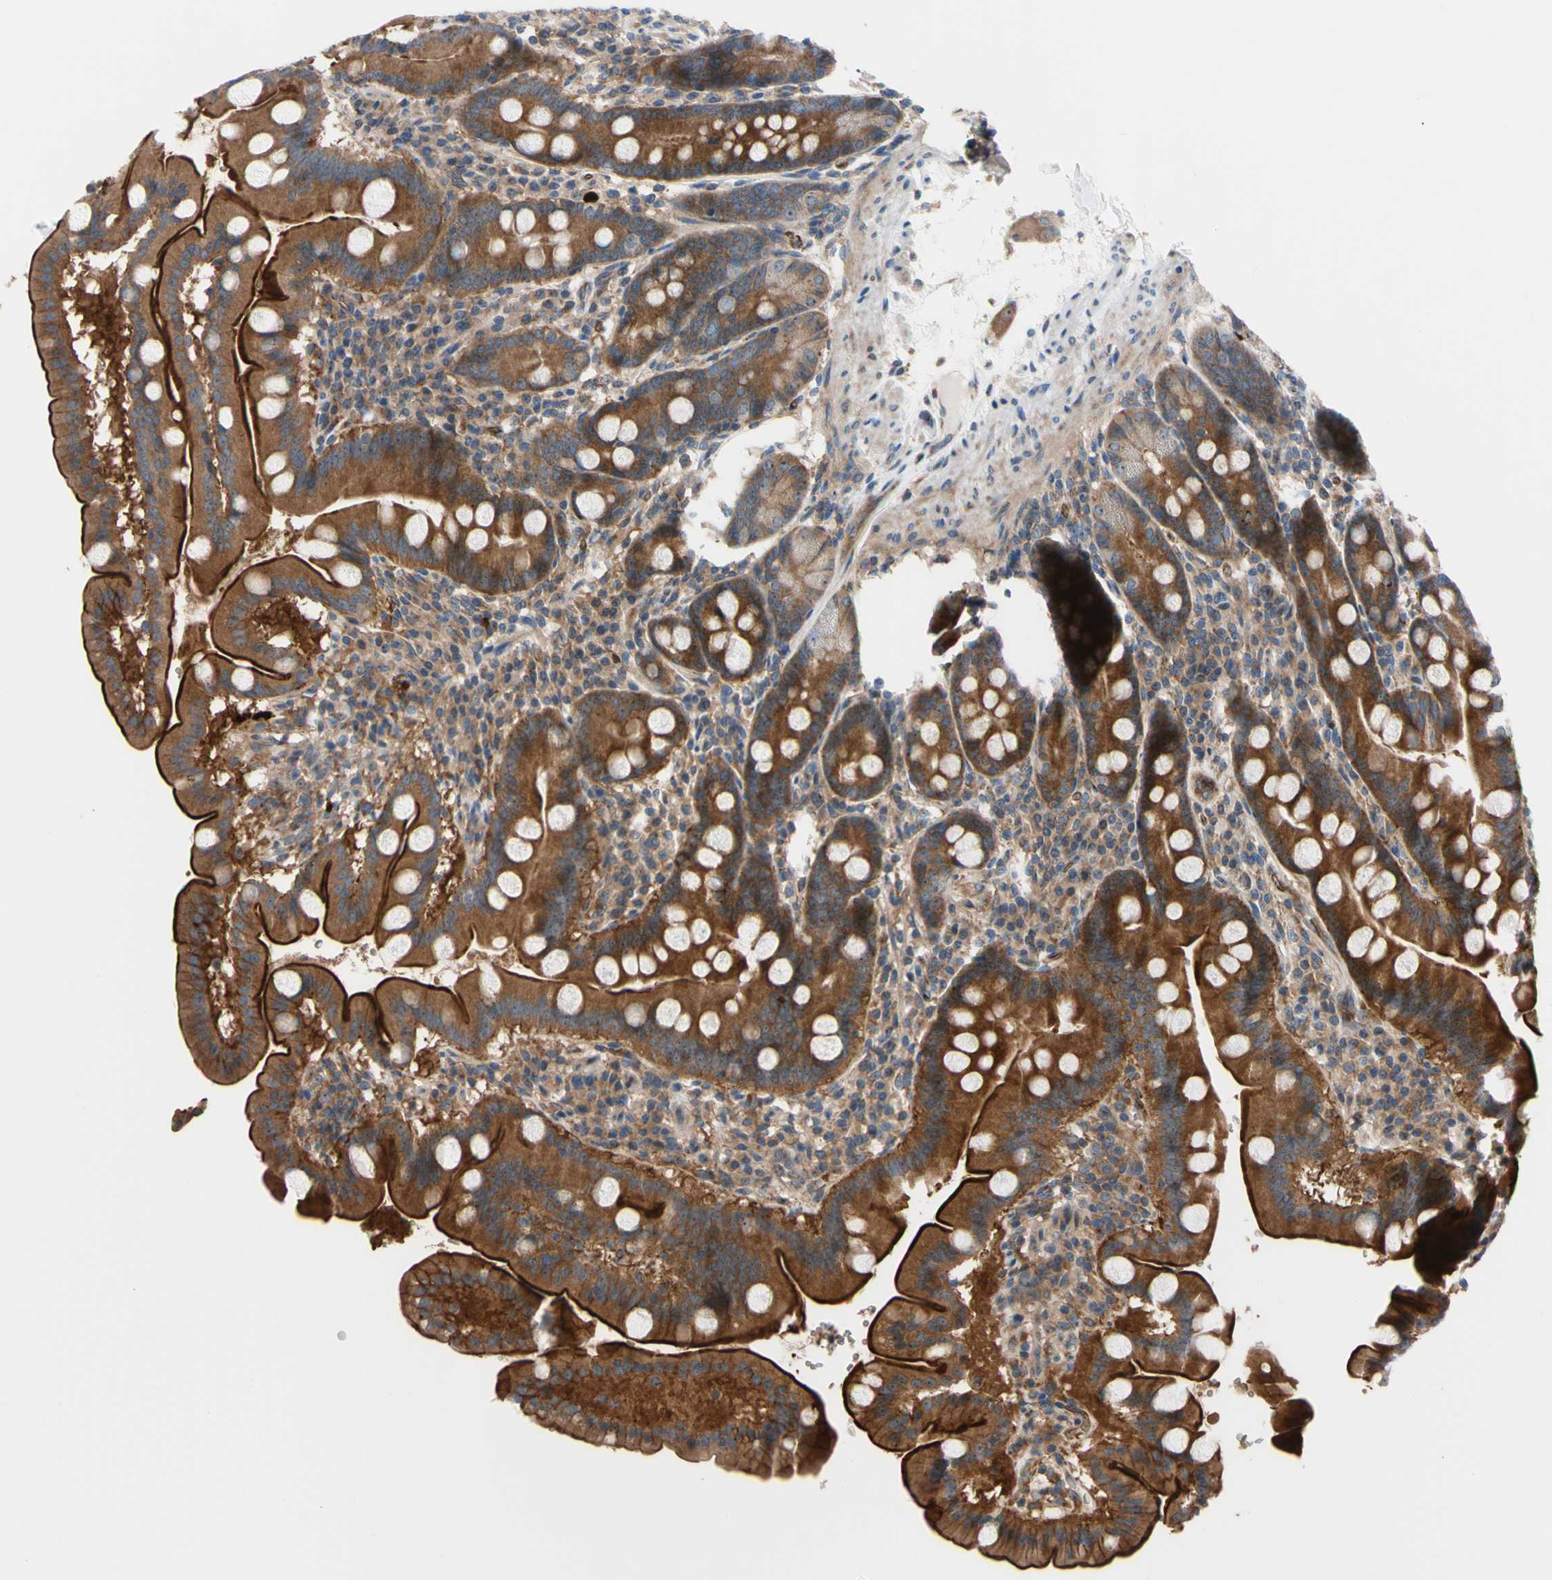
{"staining": {"intensity": "strong", "quantity": ">75%", "location": "cytoplasmic/membranous,nuclear"}, "tissue": "duodenum", "cell_type": "Glandular cells", "image_type": "normal", "snomed": [{"axis": "morphology", "description": "Normal tissue, NOS"}, {"axis": "topography", "description": "Duodenum"}], "caption": "DAB immunohistochemical staining of unremarkable human duodenum demonstrates strong cytoplasmic/membranous,nuclear protein expression in about >75% of glandular cells. (DAB (3,3'-diaminobenzidine) IHC with brightfield microscopy, high magnification).", "gene": "USP9X", "patient": {"sex": "male", "age": 50}}